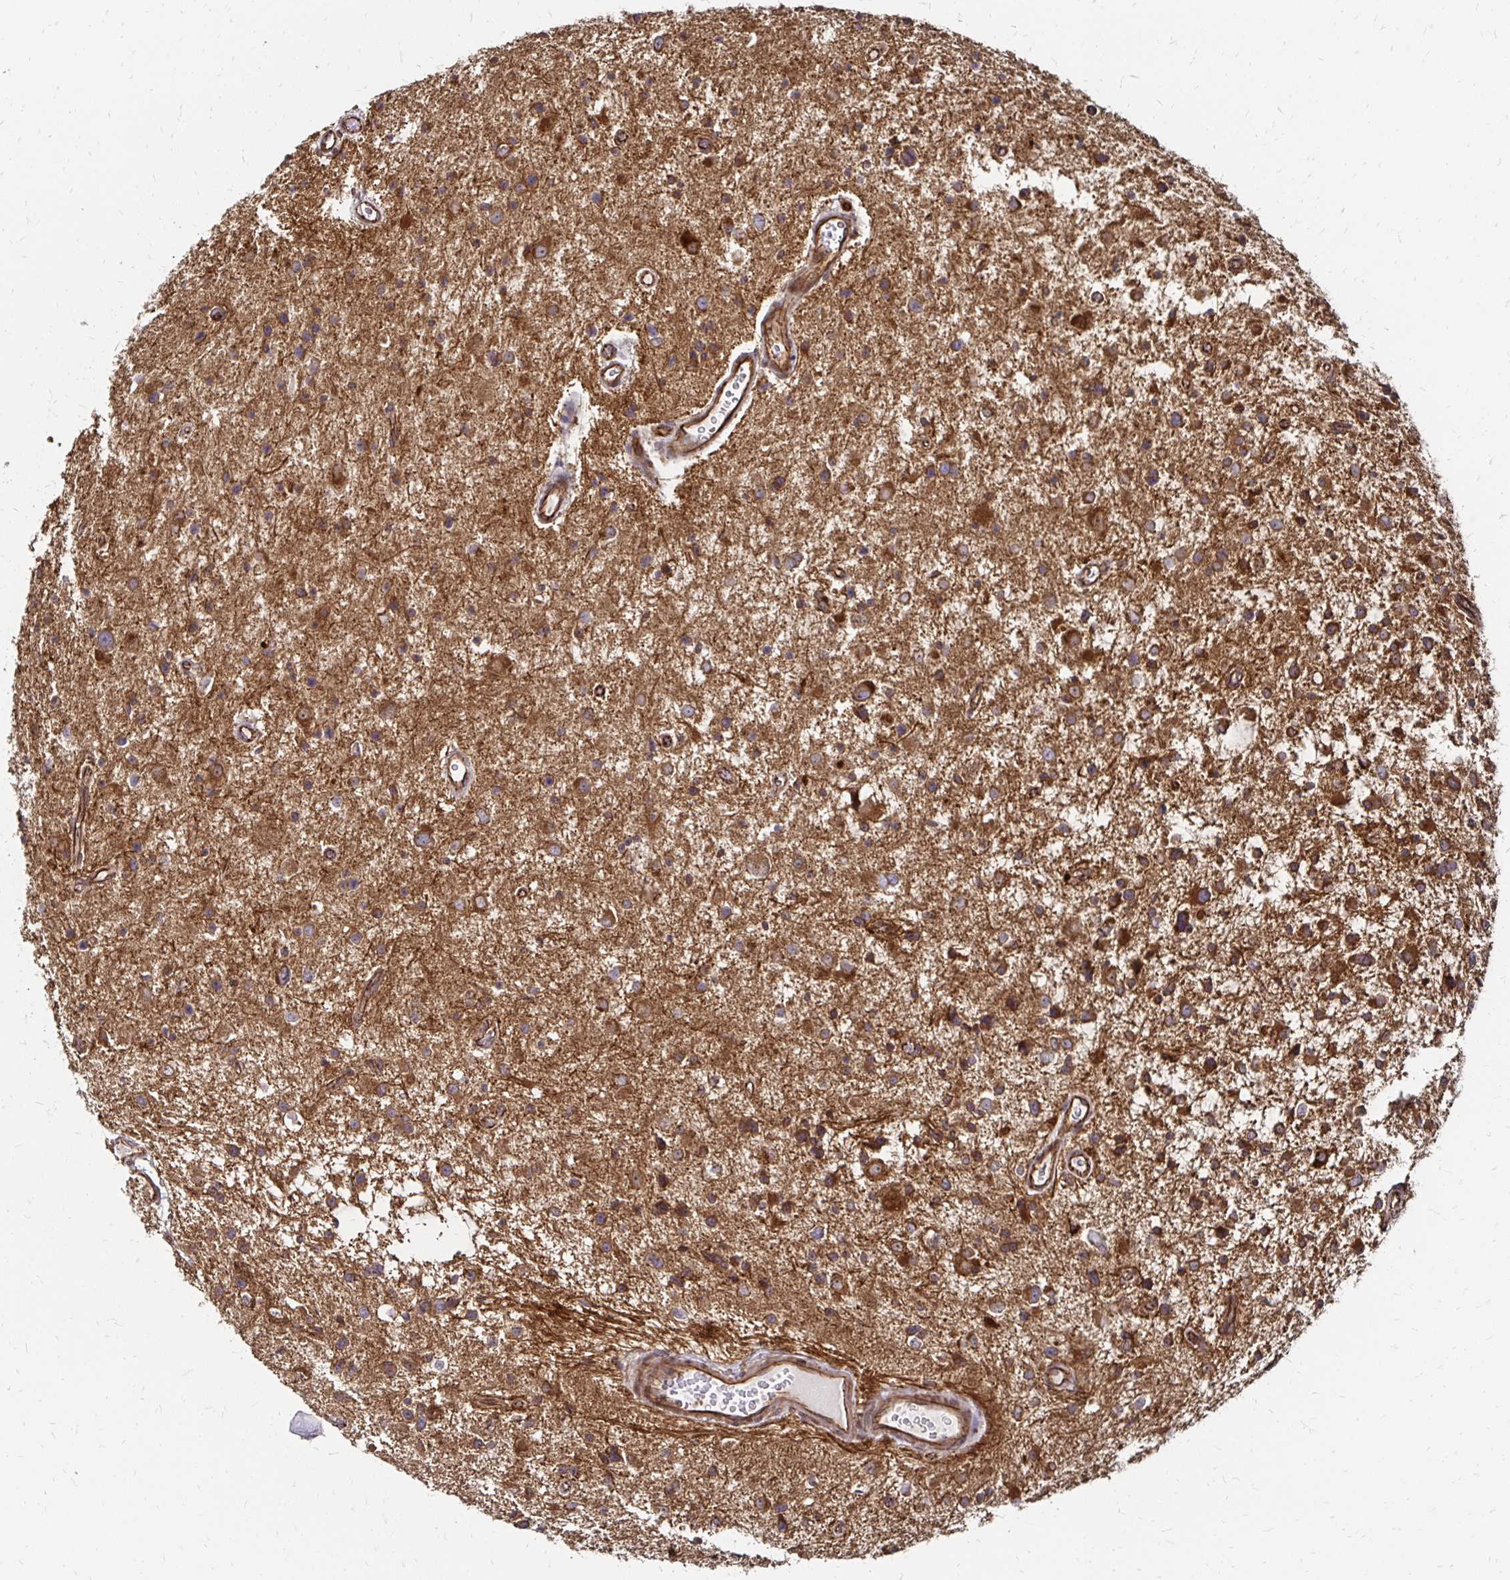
{"staining": {"intensity": "strong", "quantity": ">75%", "location": "cytoplasmic/membranous"}, "tissue": "glioma", "cell_type": "Tumor cells", "image_type": "cancer", "snomed": [{"axis": "morphology", "description": "Glioma, malignant, Low grade"}, {"axis": "topography", "description": "Brain"}], "caption": "The image exhibits a brown stain indicating the presence of a protein in the cytoplasmic/membranous of tumor cells in glioma. (DAB (3,3'-diaminobenzidine) IHC, brown staining for protein, blue staining for nuclei).", "gene": "ZW10", "patient": {"sex": "male", "age": 43}}